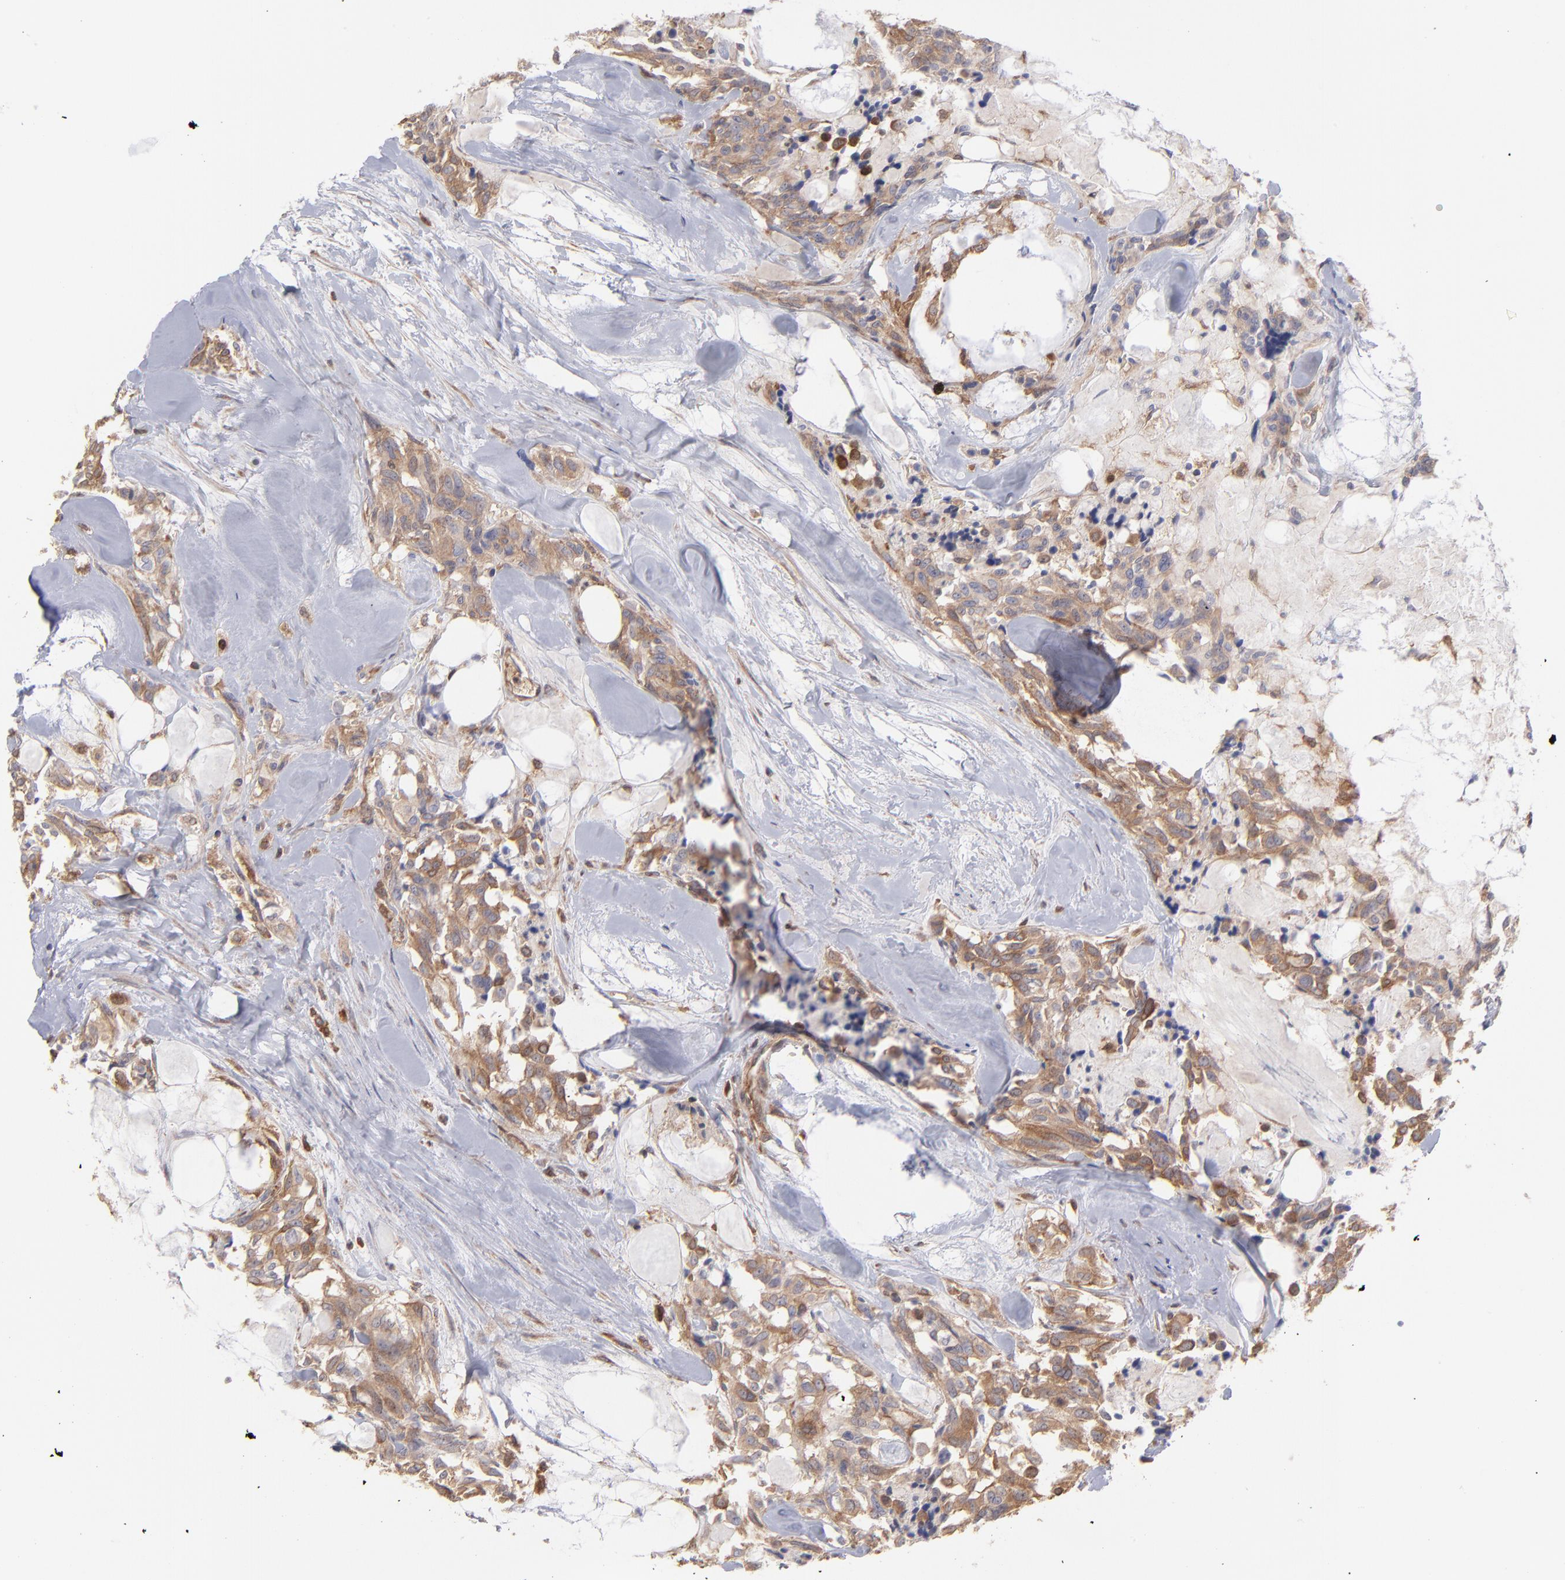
{"staining": {"intensity": "moderate", "quantity": ">75%", "location": "cytoplasmic/membranous"}, "tissue": "thyroid cancer", "cell_type": "Tumor cells", "image_type": "cancer", "snomed": [{"axis": "morphology", "description": "Carcinoma, NOS"}, {"axis": "morphology", "description": "Carcinoid, malignant, NOS"}, {"axis": "topography", "description": "Thyroid gland"}], "caption": "Moderate cytoplasmic/membranous staining for a protein is seen in about >75% of tumor cells of carcinoma (thyroid) using IHC.", "gene": "MAPRE1", "patient": {"sex": "male", "age": 33}}